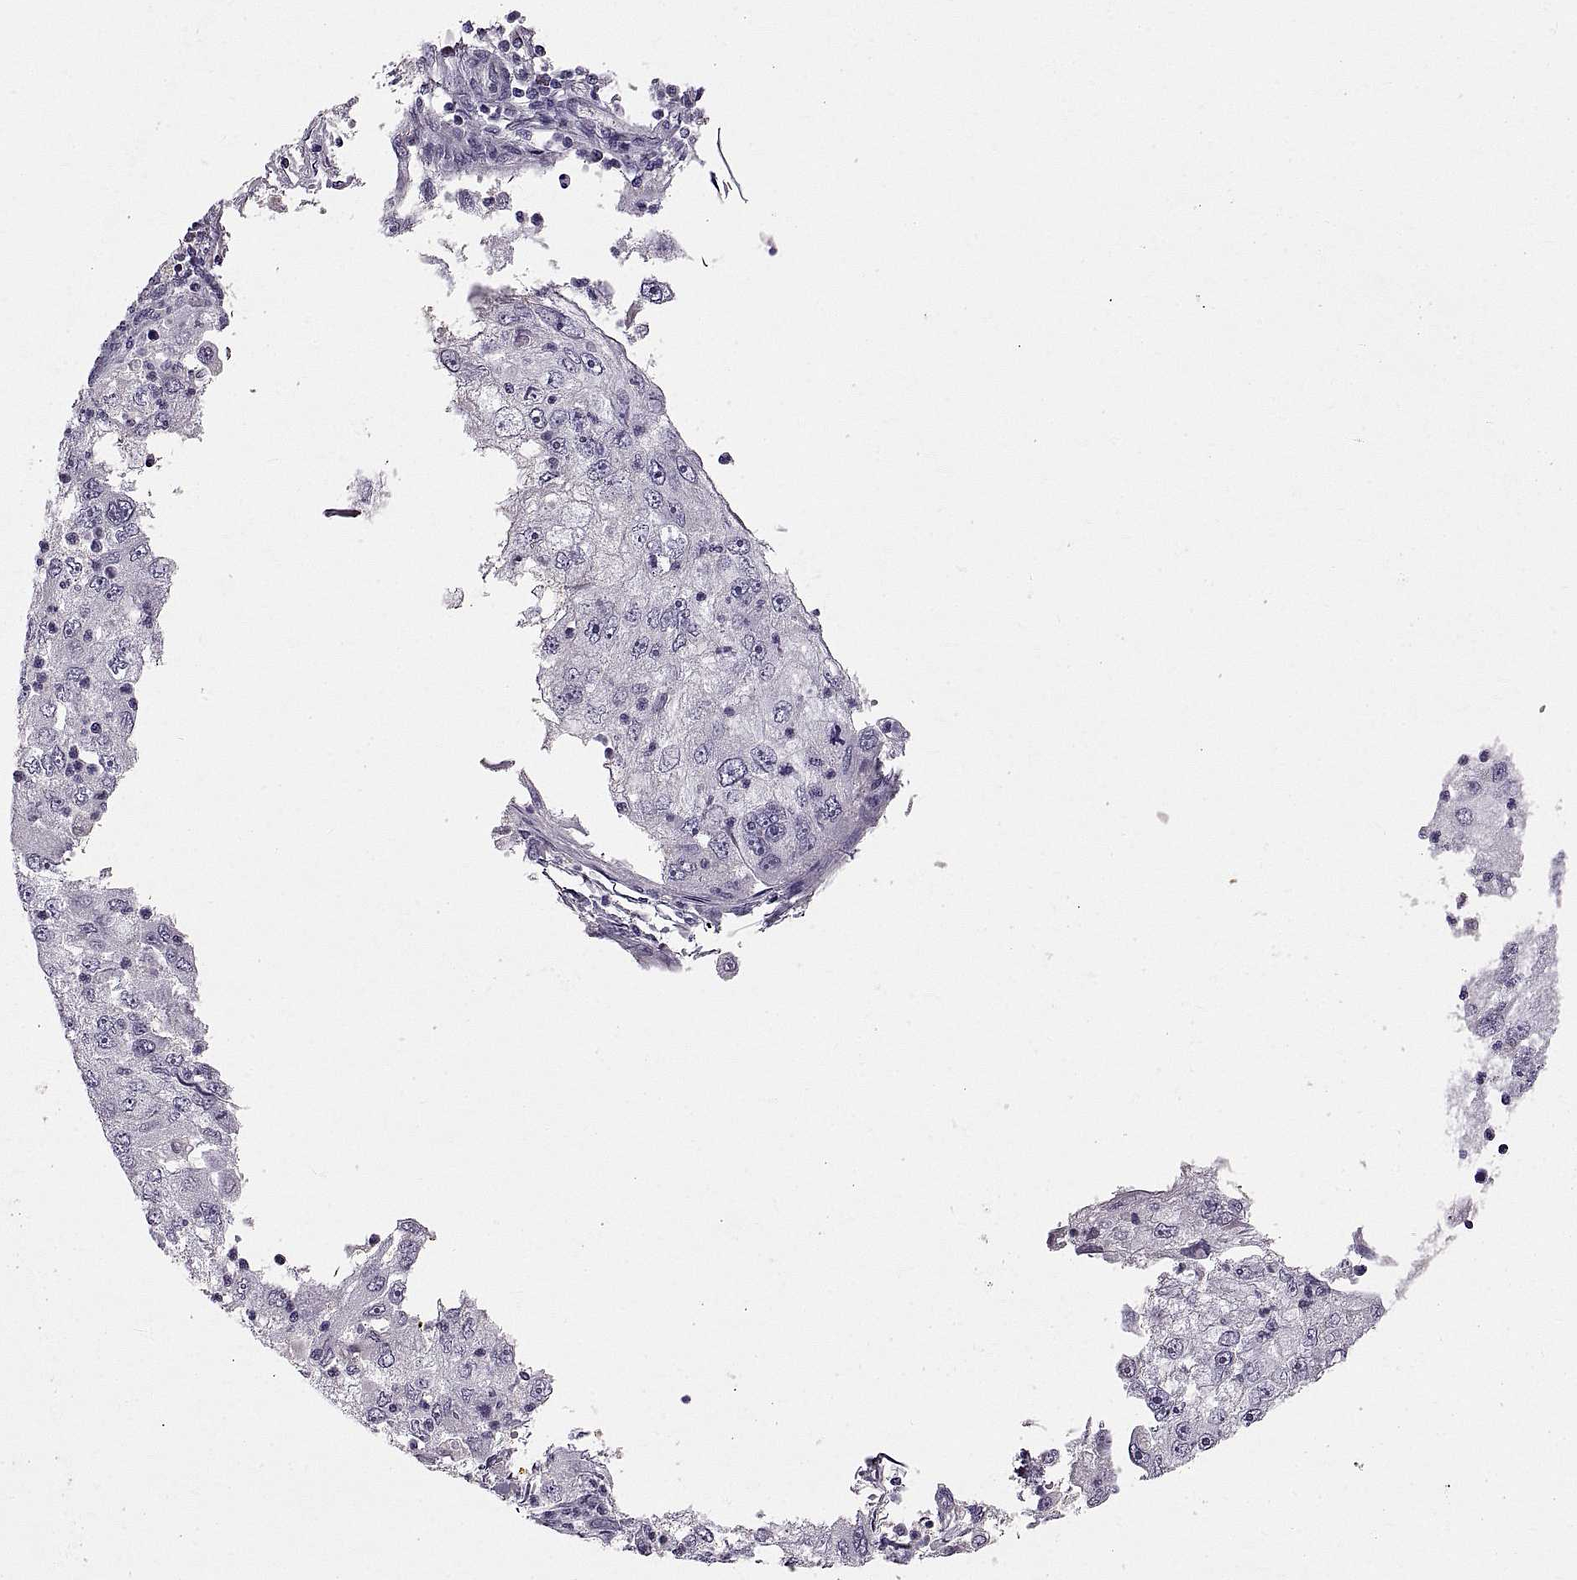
{"staining": {"intensity": "negative", "quantity": "none", "location": "none"}, "tissue": "cervical cancer", "cell_type": "Tumor cells", "image_type": "cancer", "snomed": [{"axis": "morphology", "description": "Squamous cell carcinoma, NOS"}, {"axis": "topography", "description": "Cervix"}], "caption": "Tumor cells are negative for protein expression in human cervical squamous cell carcinoma. The staining was performed using DAB to visualize the protein expression in brown, while the nuclei were stained in blue with hematoxylin (Magnification: 20x).", "gene": "WFDC8", "patient": {"sex": "female", "age": 36}}